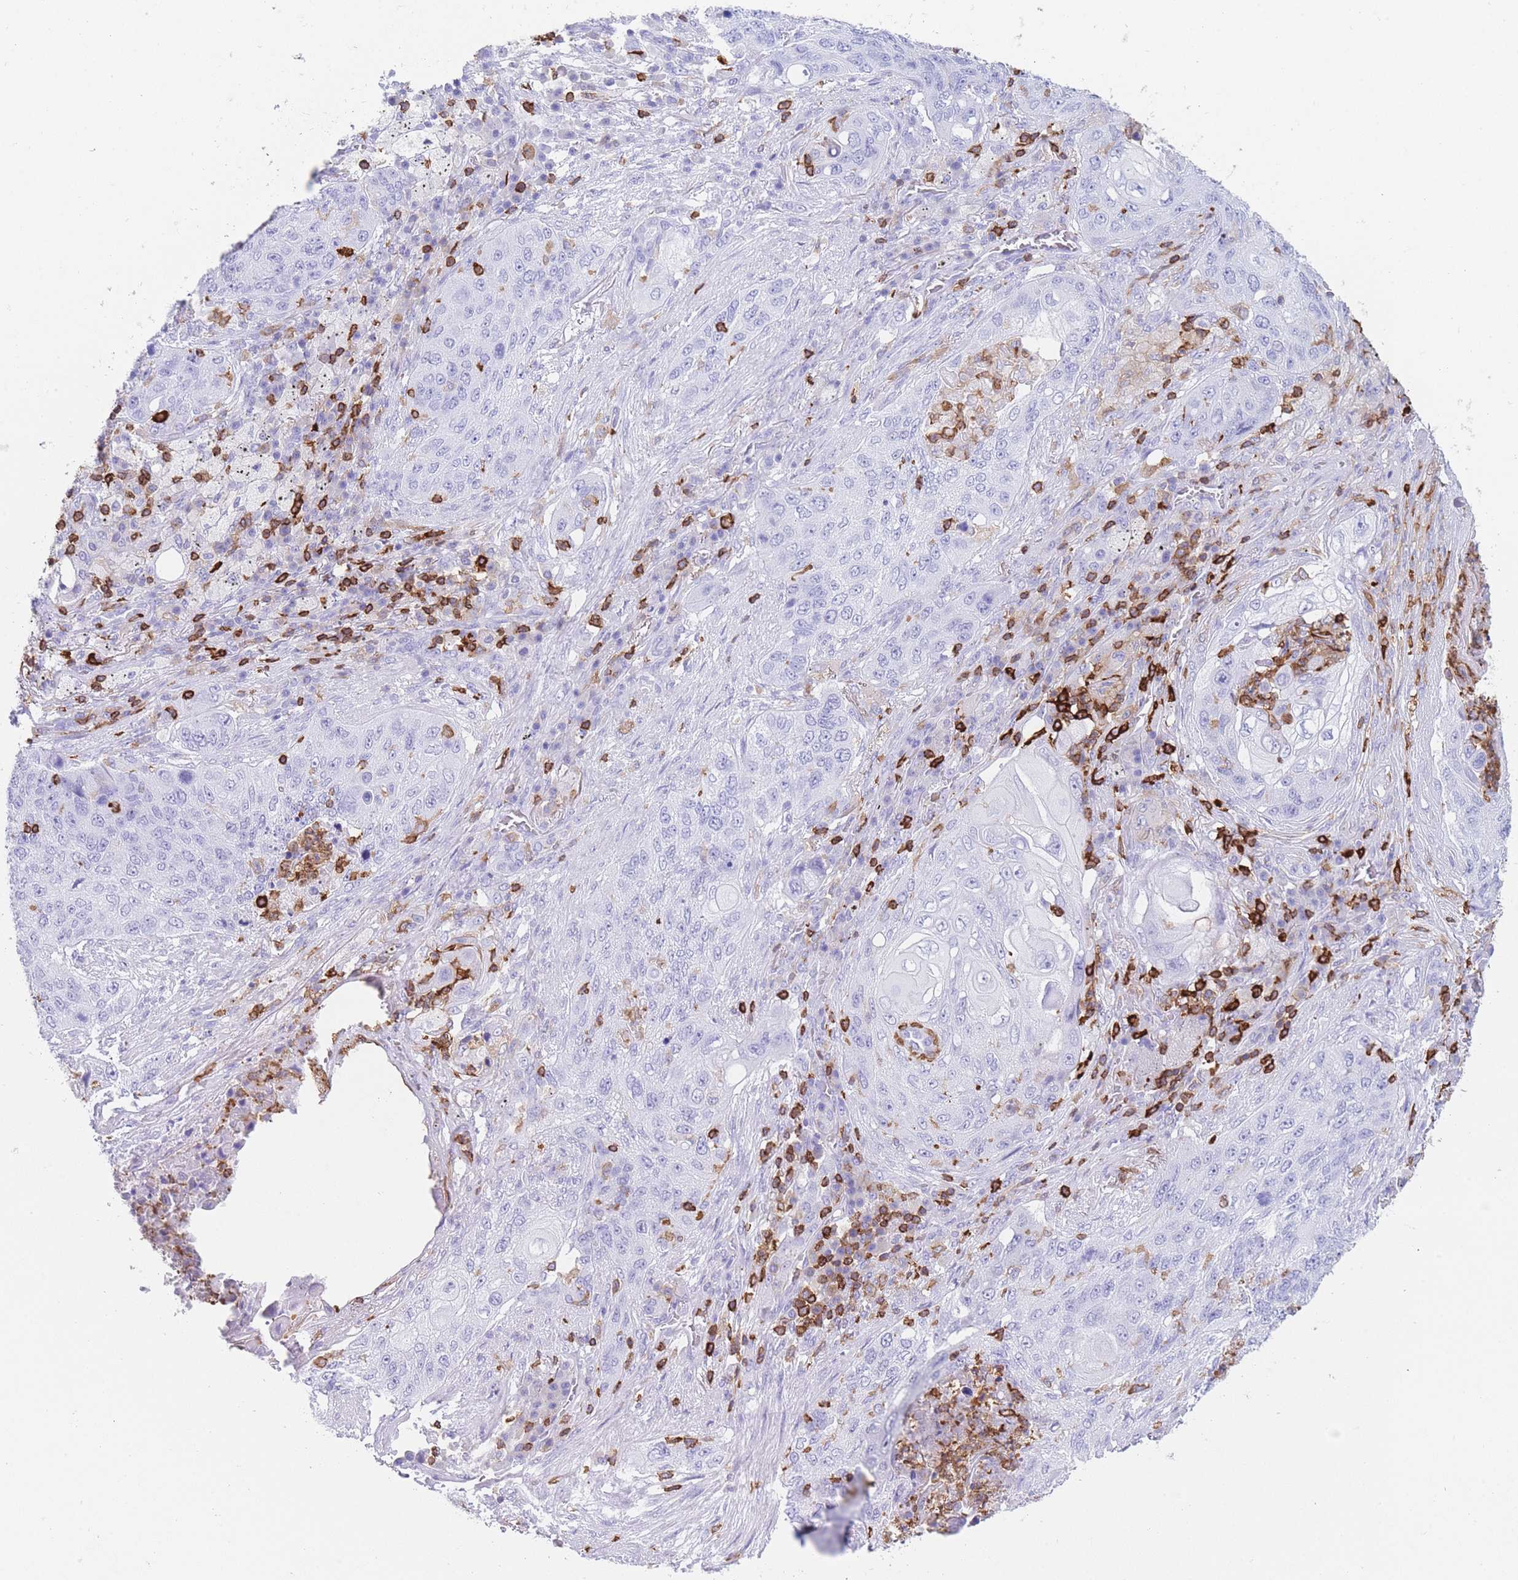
{"staining": {"intensity": "negative", "quantity": "none", "location": "none"}, "tissue": "lung cancer", "cell_type": "Tumor cells", "image_type": "cancer", "snomed": [{"axis": "morphology", "description": "Squamous cell carcinoma, NOS"}, {"axis": "topography", "description": "Lung"}], "caption": "There is no significant expression in tumor cells of lung squamous cell carcinoma.", "gene": "CORO1A", "patient": {"sex": "female", "age": 63}}